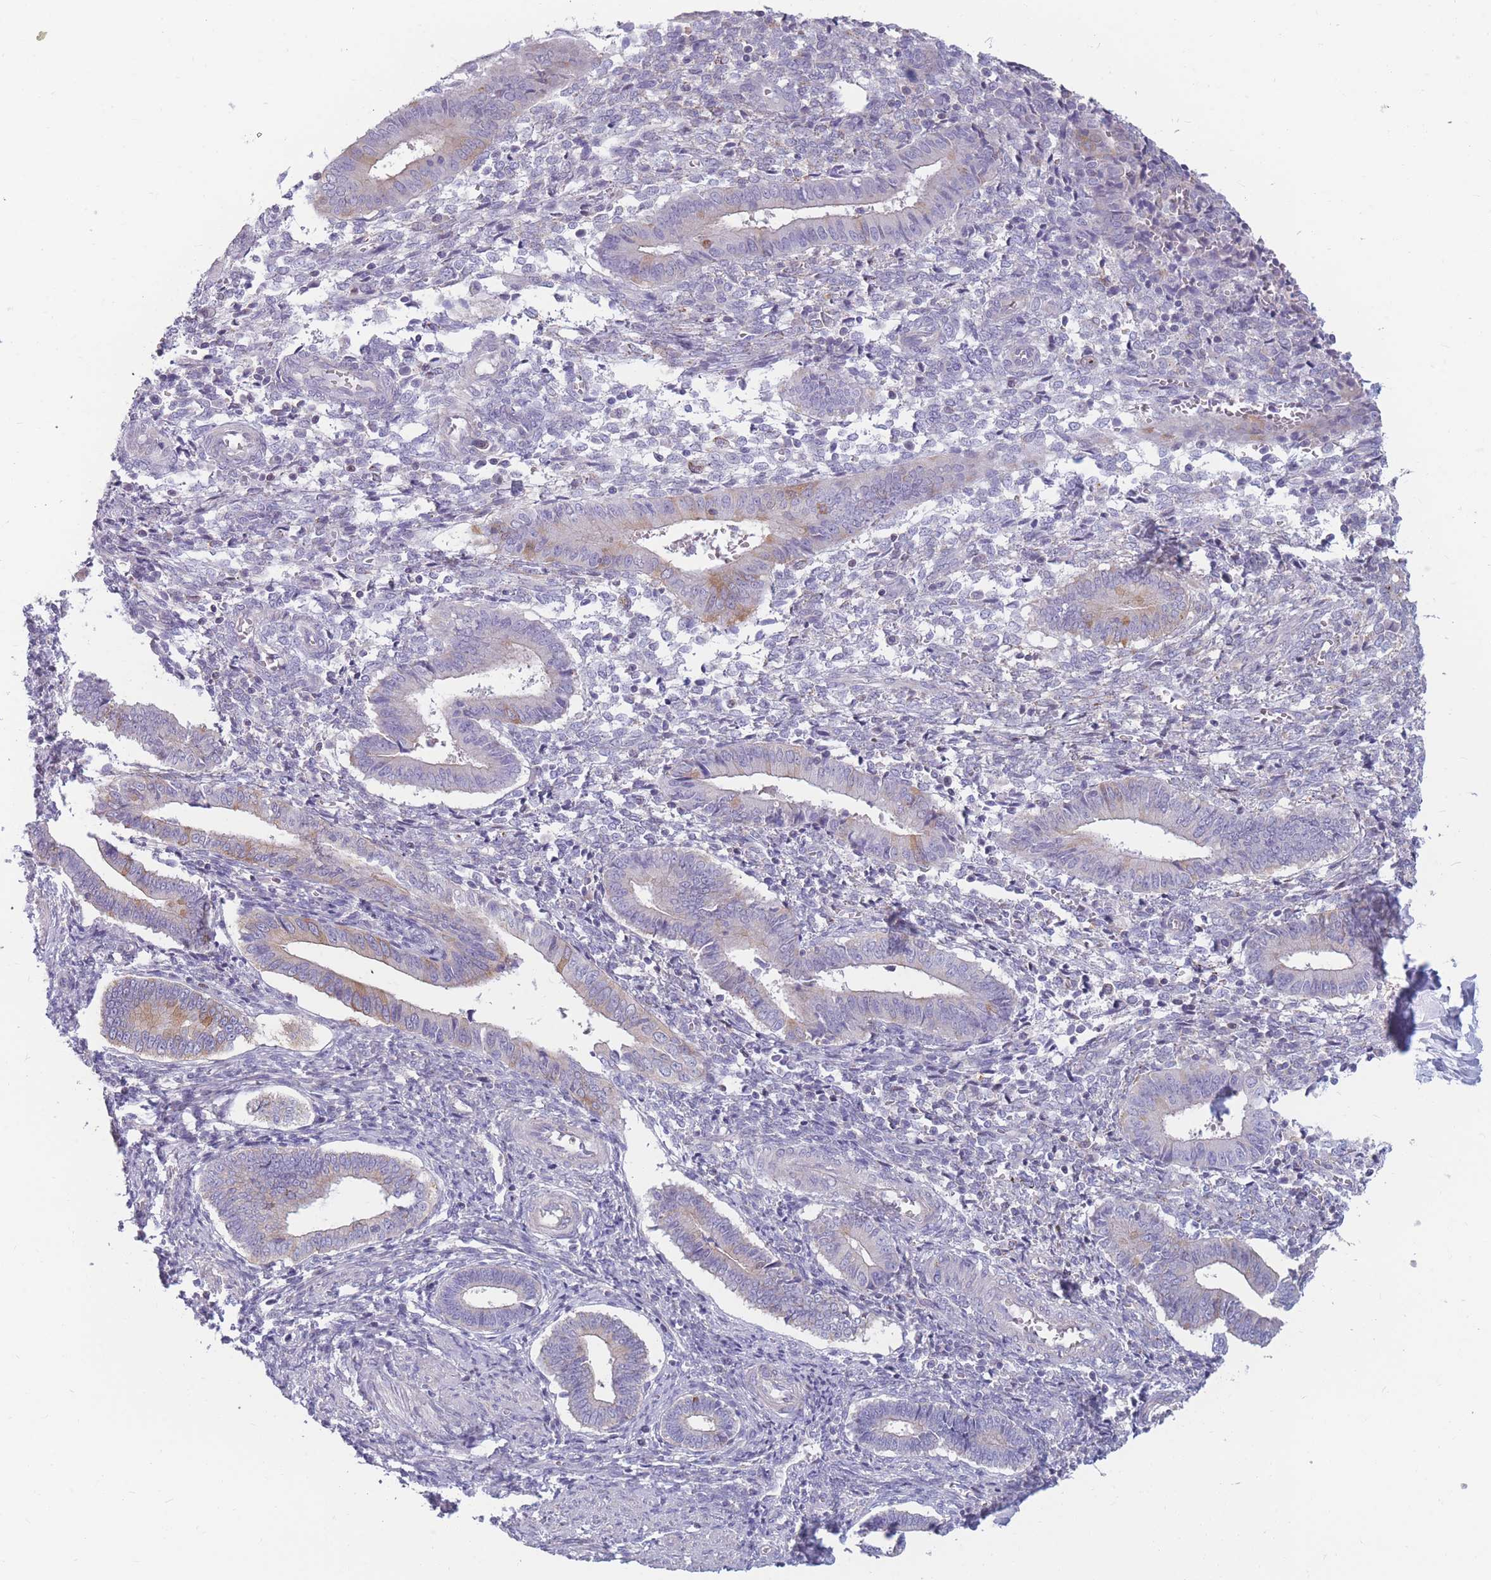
{"staining": {"intensity": "negative", "quantity": "none", "location": "none"}, "tissue": "endometrium", "cell_type": "Cells in endometrial stroma", "image_type": "normal", "snomed": [{"axis": "morphology", "description": "Normal tissue, NOS"}, {"axis": "topography", "description": "Other"}, {"axis": "topography", "description": "Endometrium"}], "caption": "An image of endometrium stained for a protein demonstrates no brown staining in cells in endometrial stroma. The staining is performed using DAB (3,3'-diaminobenzidine) brown chromogen with nuclei counter-stained in using hematoxylin.", "gene": "PDE4A", "patient": {"sex": "female", "age": 44}}